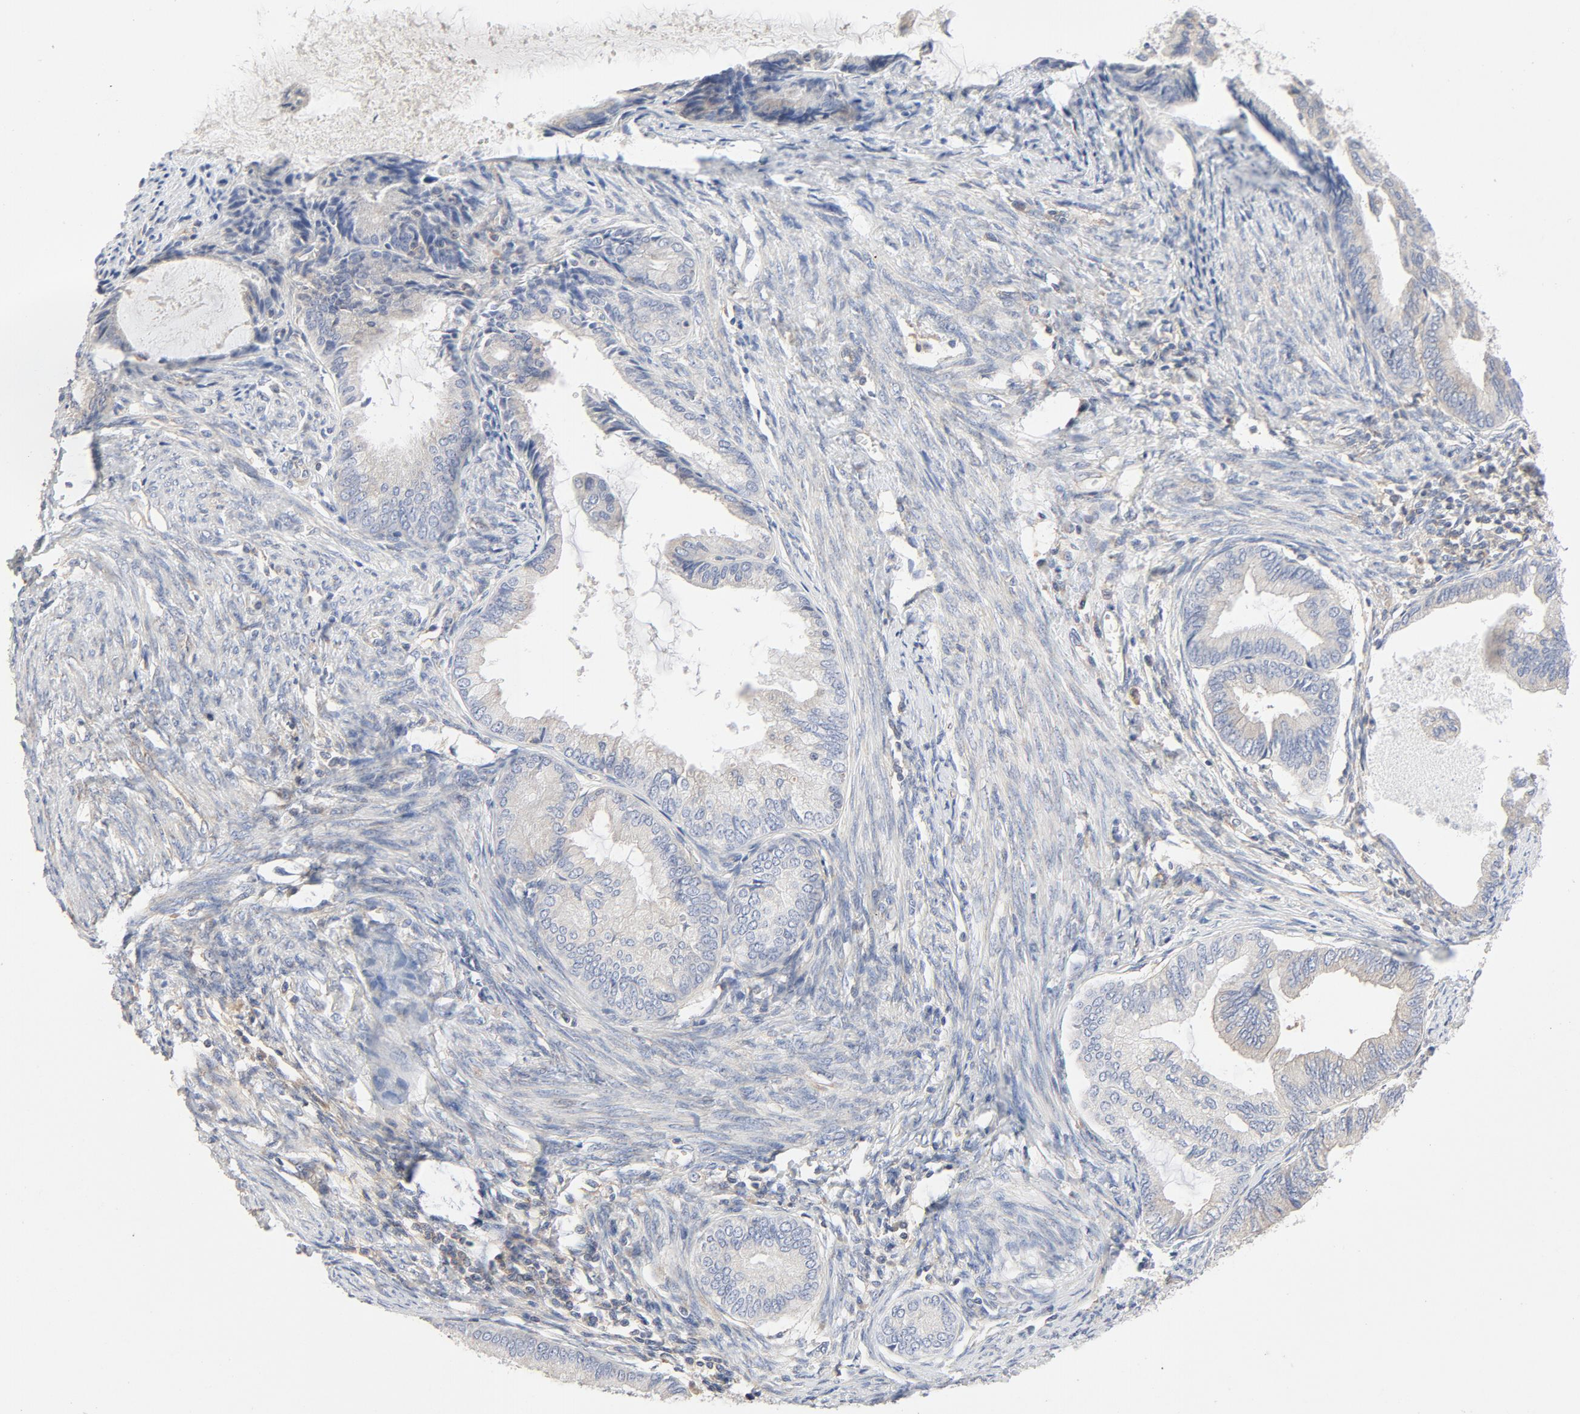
{"staining": {"intensity": "weak", "quantity": "<25%", "location": "cytoplasmic/membranous"}, "tissue": "endometrial cancer", "cell_type": "Tumor cells", "image_type": "cancer", "snomed": [{"axis": "morphology", "description": "Adenocarcinoma, NOS"}, {"axis": "topography", "description": "Endometrium"}], "caption": "Endometrial adenocarcinoma was stained to show a protein in brown. There is no significant positivity in tumor cells. (Immunohistochemistry (ihc), brightfield microscopy, high magnification).", "gene": "RABEP1", "patient": {"sex": "female", "age": 86}}